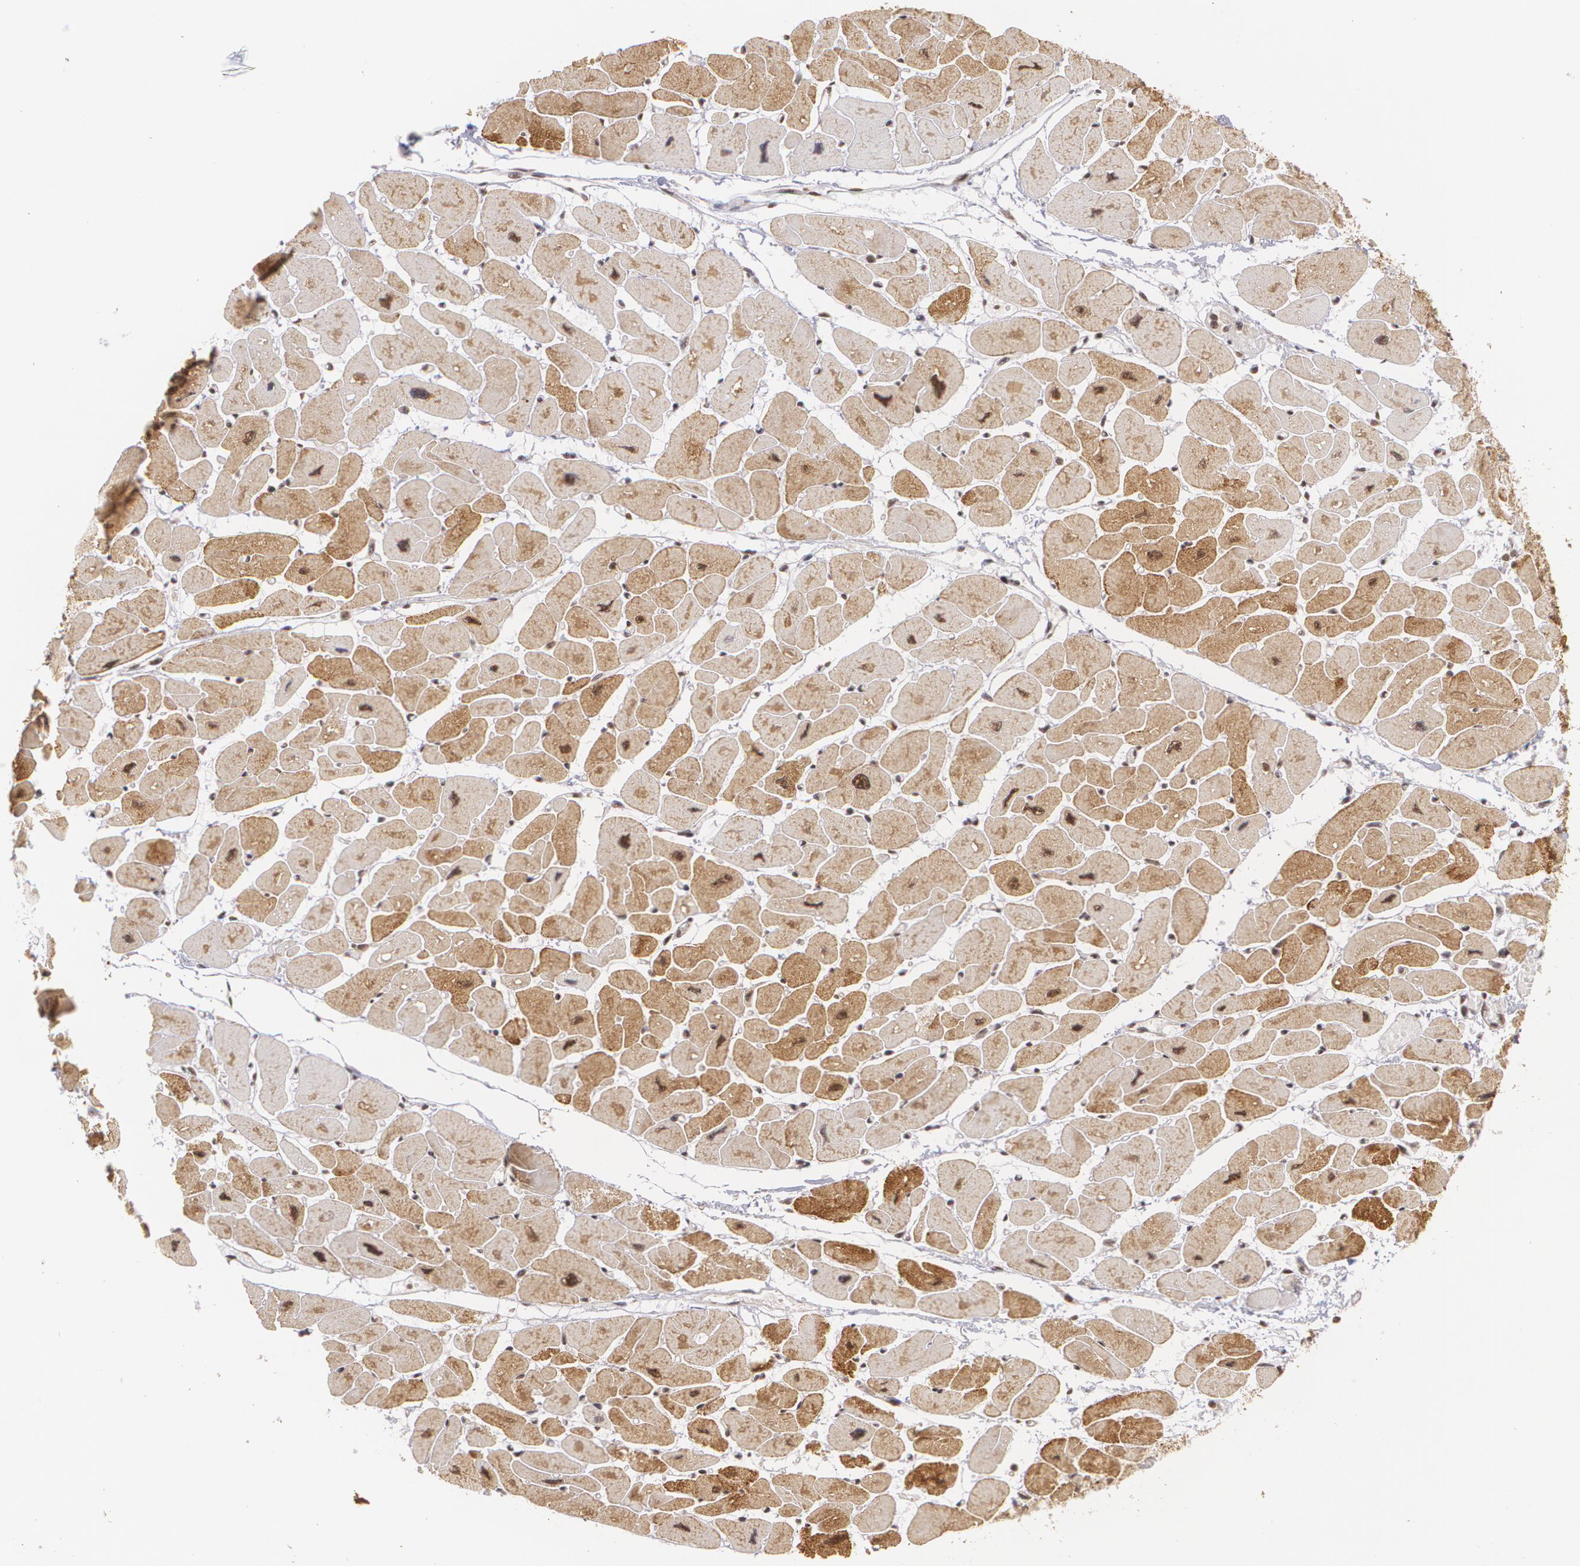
{"staining": {"intensity": "moderate", "quantity": ">75%", "location": "cytoplasmic/membranous,nuclear"}, "tissue": "heart muscle", "cell_type": "Cardiomyocytes", "image_type": "normal", "snomed": [{"axis": "morphology", "description": "Normal tissue, NOS"}, {"axis": "topography", "description": "Heart"}], "caption": "This micrograph reveals IHC staining of benign human heart muscle, with medium moderate cytoplasmic/membranous,nuclear staining in about >75% of cardiomyocytes.", "gene": "MXD1", "patient": {"sex": "female", "age": 54}}